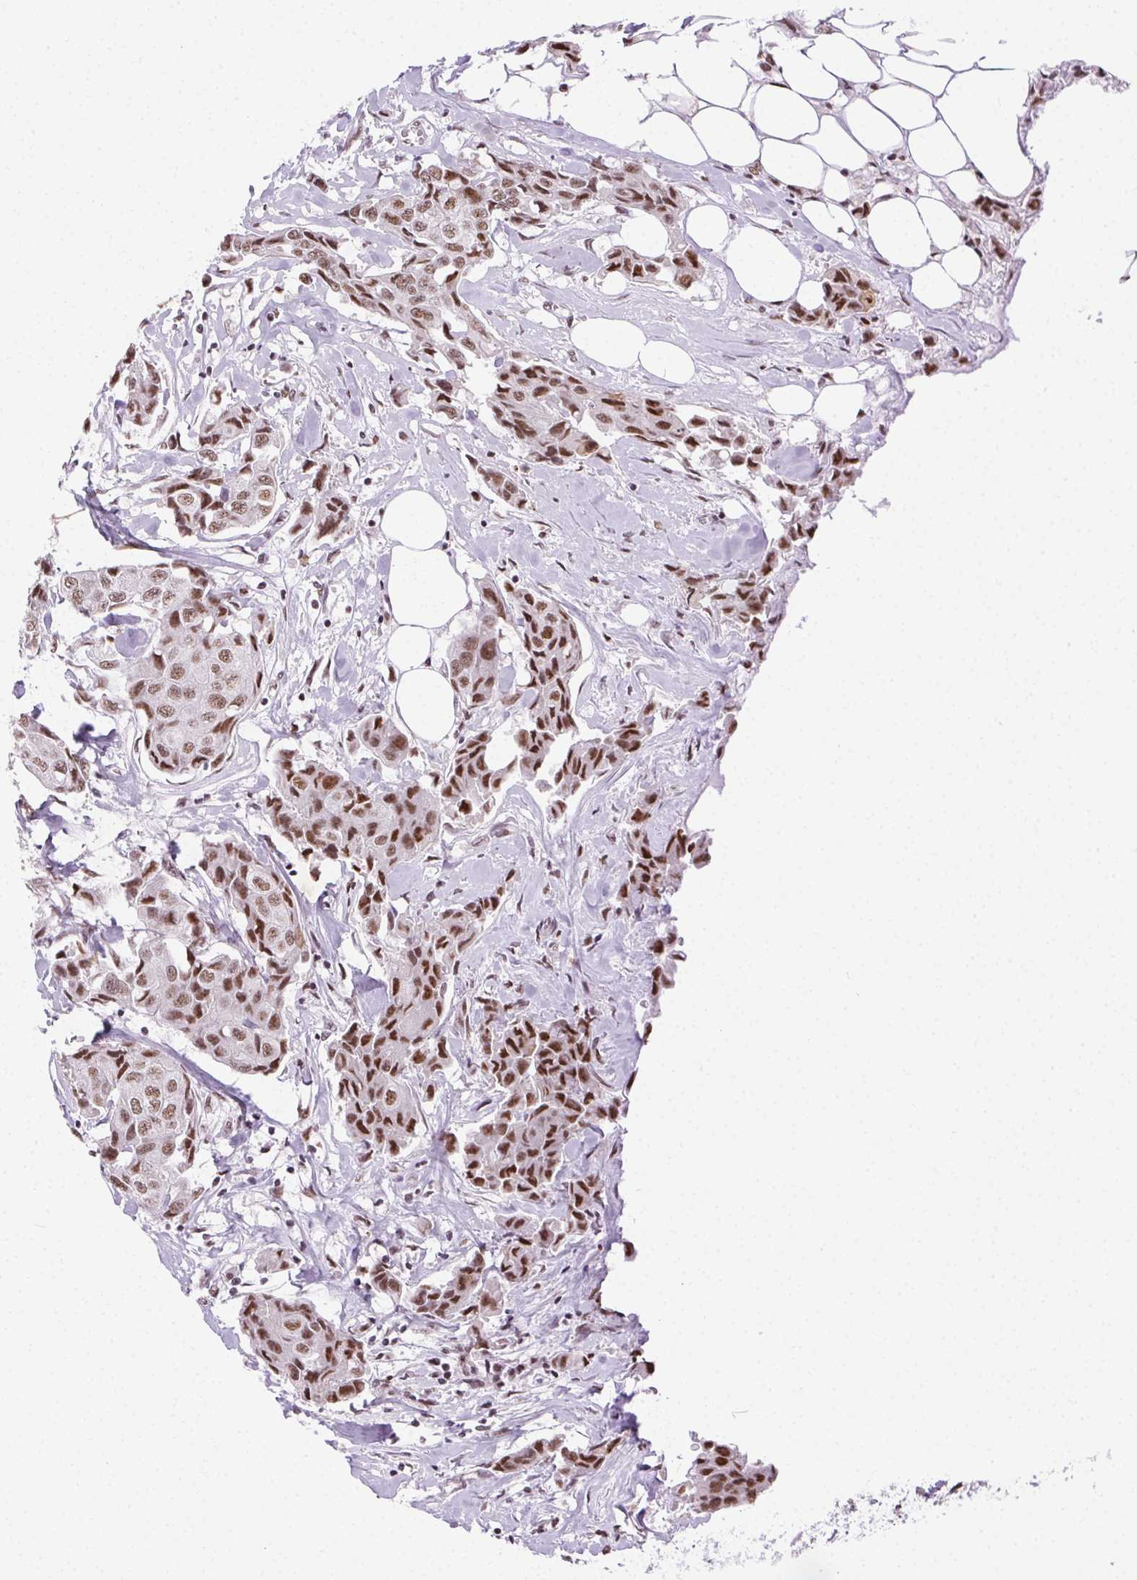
{"staining": {"intensity": "moderate", "quantity": ">75%", "location": "nuclear"}, "tissue": "breast cancer", "cell_type": "Tumor cells", "image_type": "cancer", "snomed": [{"axis": "morphology", "description": "Duct carcinoma"}, {"axis": "topography", "description": "Breast"}, {"axis": "topography", "description": "Lymph node"}], "caption": "Approximately >75% of tumor cells in human intraductal carcinoma (breast) reveal moderate nuclear protein expression as visualized by brown immunohistochemical staining.", "gene": "TRA2B", "patient": {"sex": "female", "age": 80}}